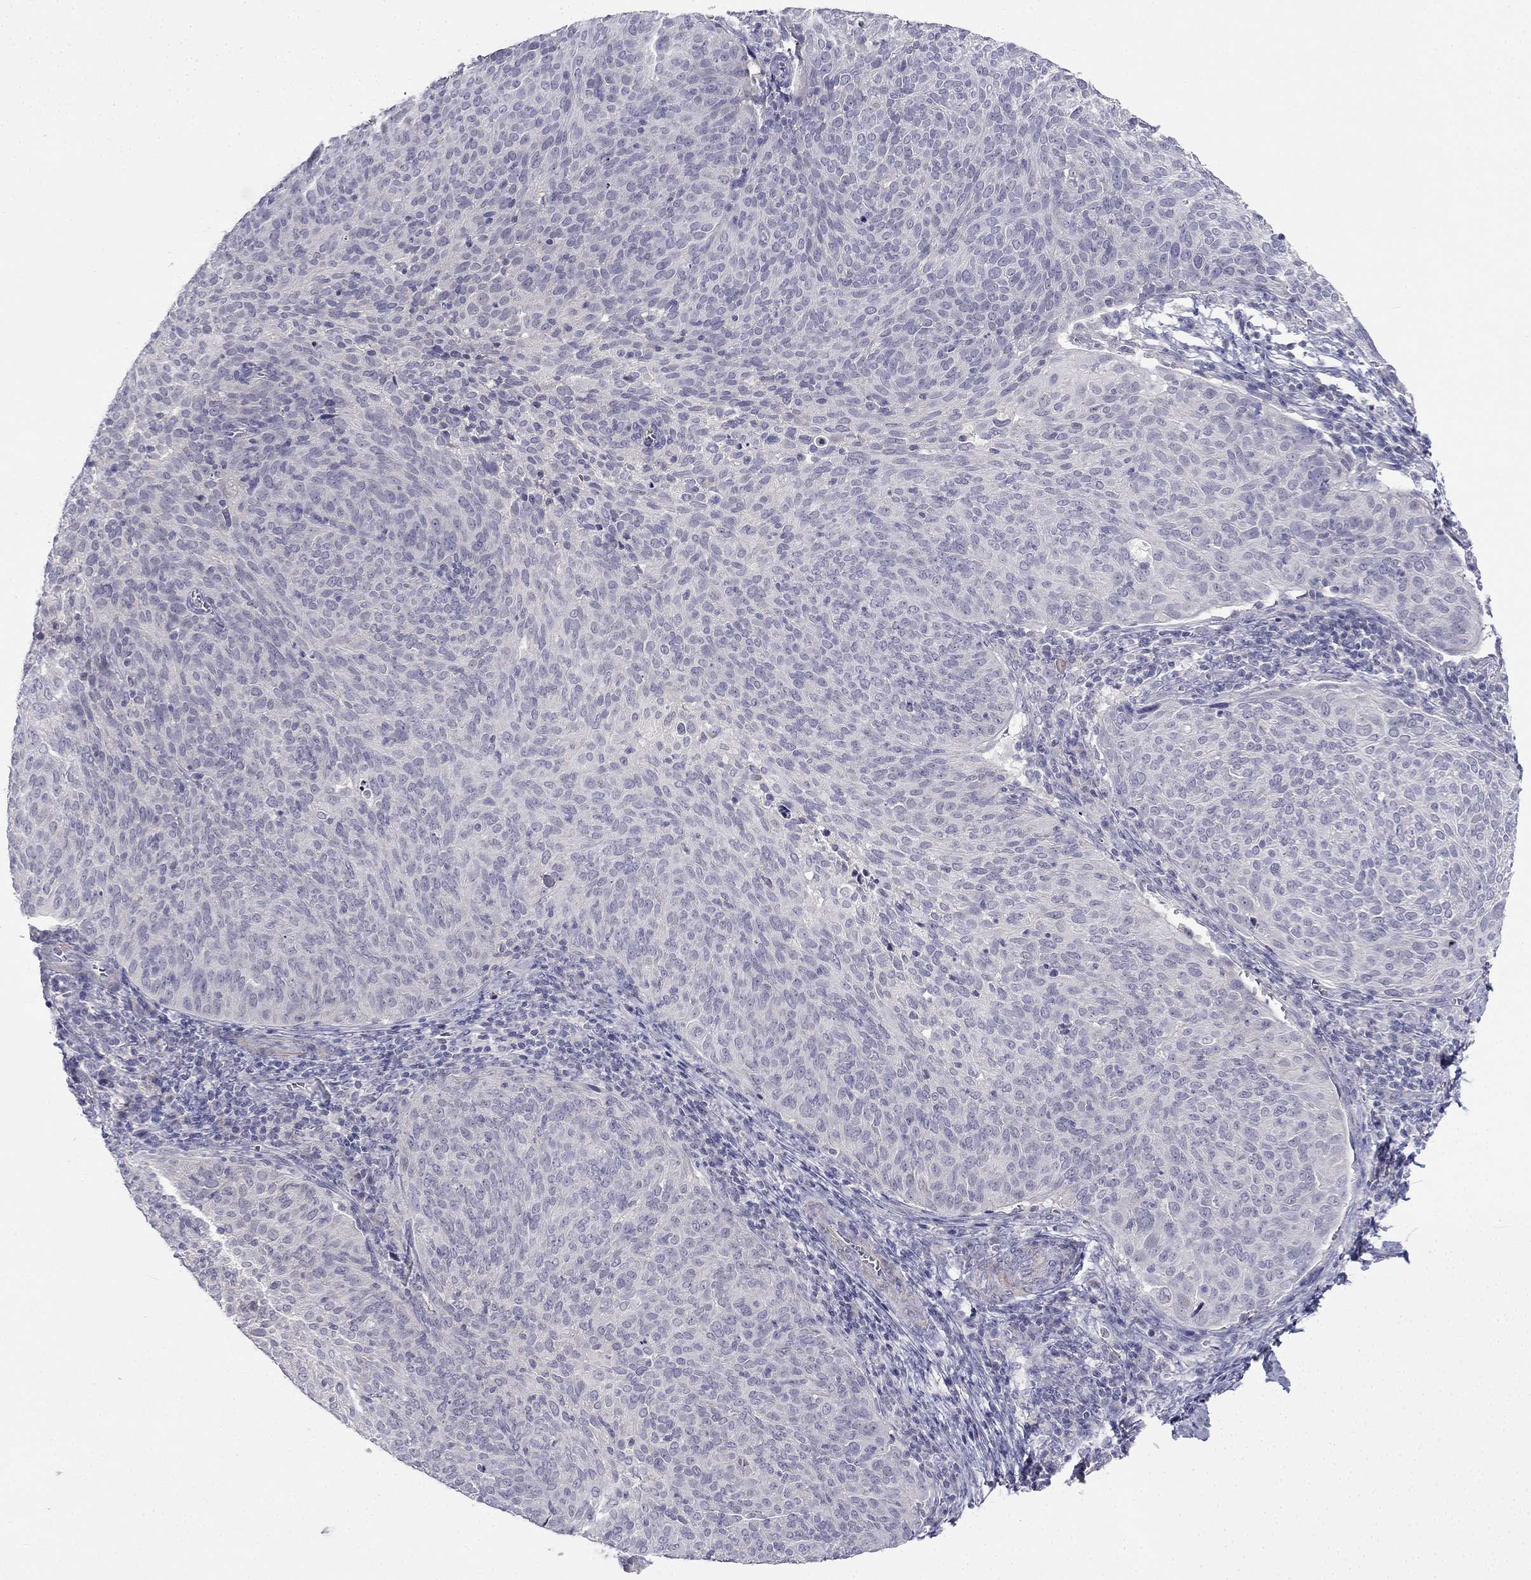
{"staining": {"intensity": "negative", "quantity": "none", "location": "none"}, "tissue": "cervical cancer", "cell_type": "Tumor cells", "image_type": "cancer", "snomed": [{"axis": "morphology", "description": "Squamous cell carcinoma, NOS"}, {"axis": "topography", "description": "Cervix"}], "caption": "Cervical cancer (squamous cell carcinoma) stained for a protein using immunohistochemistry (IHC) demonstrates no positivity tumor cells.", "gene": "C16orf89", "patient": {"sex": "female", "age": 39}}